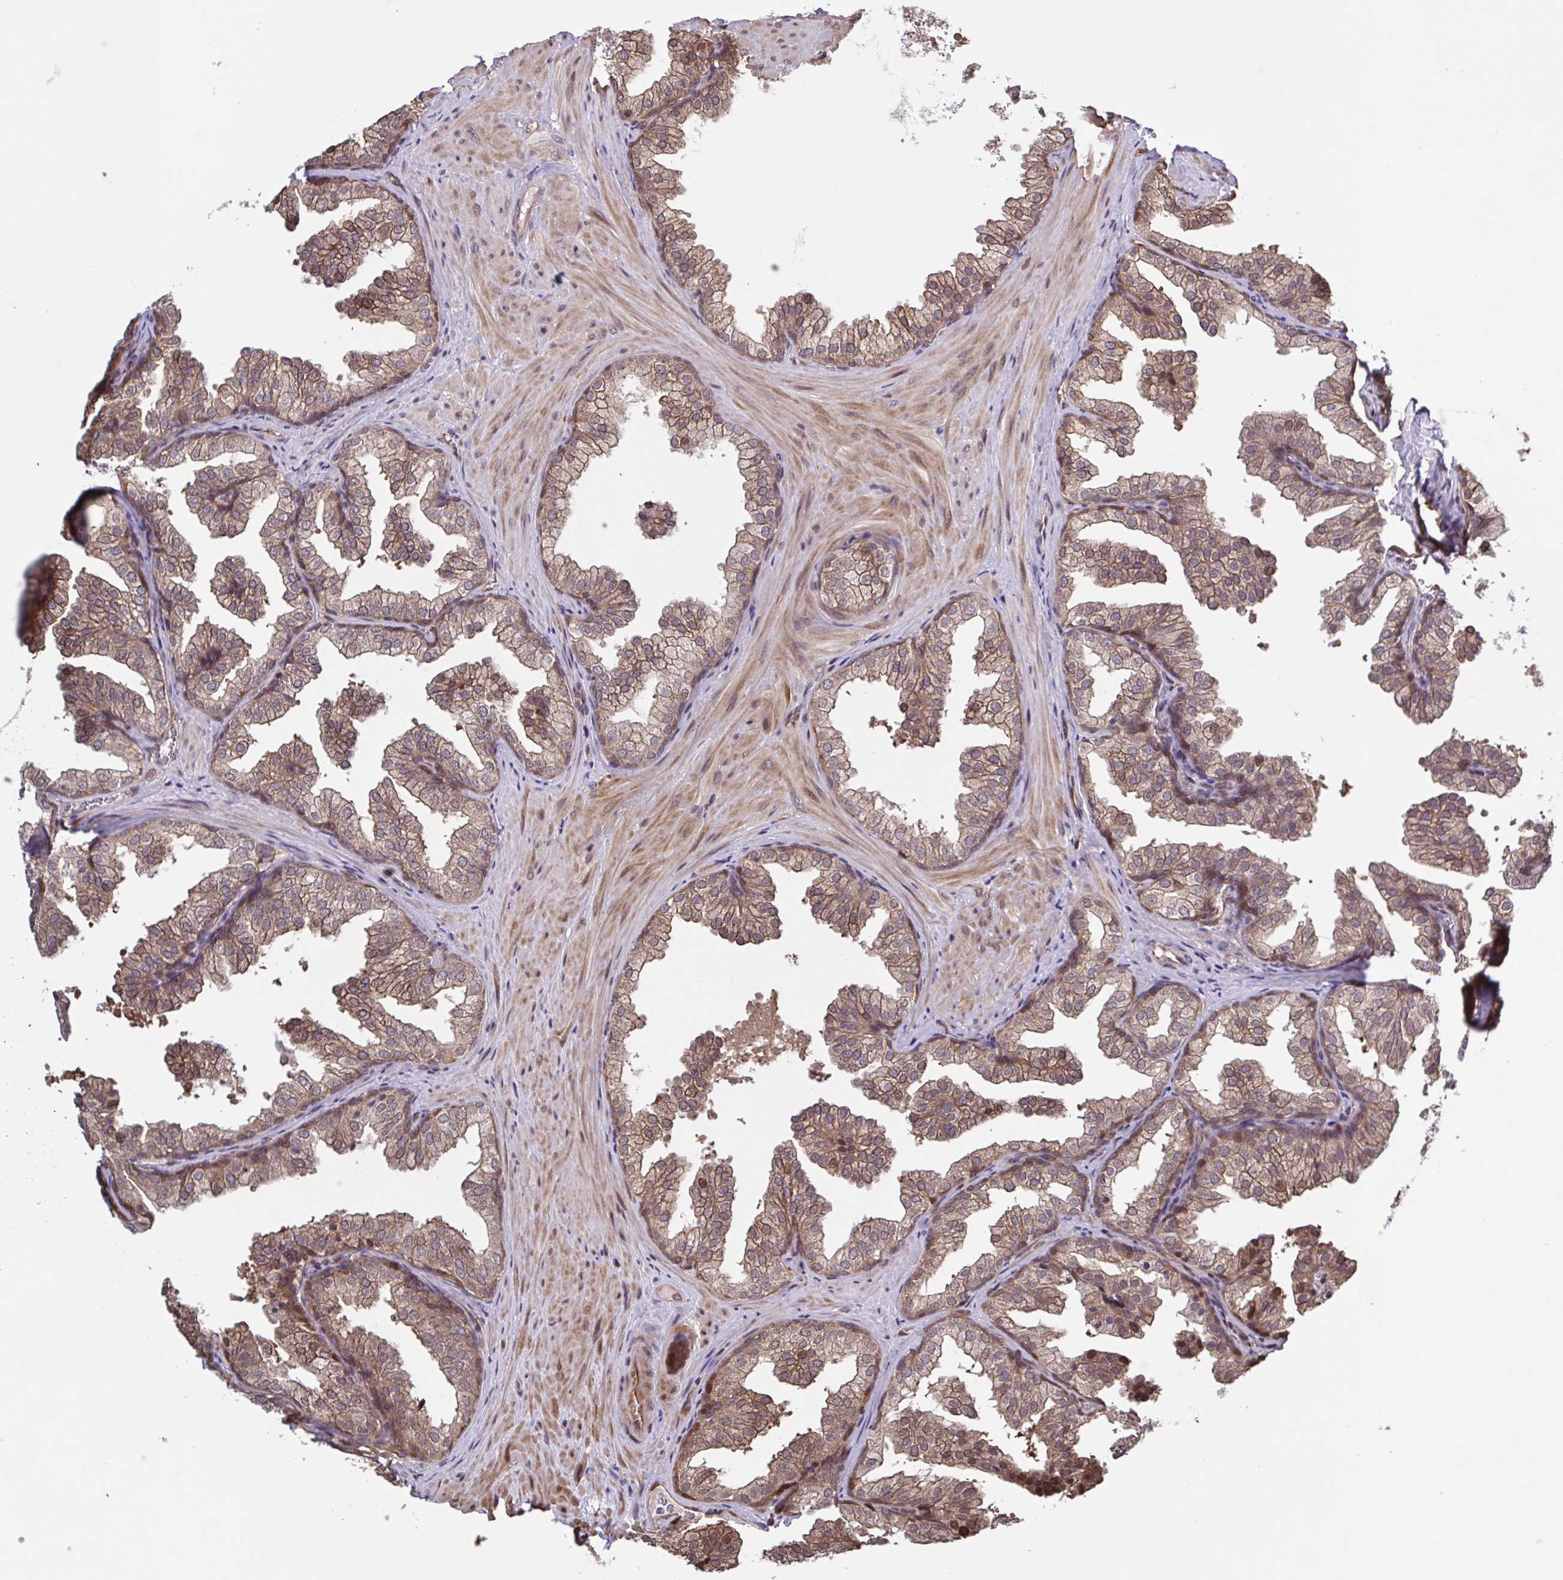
{"staining": {"intensity": "moderate", "quantity": ">75%", "location": "cytoplasmic/membranous"}, "tissue": "prostate", "cell_type": "Glandular cells", "image_type": "normal", "snomed": [{"axis": "morphology", "description": "Normal tissue, NOS"}, {"axis": "topography", "description": "Prostate"}], "caption": "Prostate stained with a brown dye reveals moderate cytoplasmic/membranous positive staining in about >75% of glandular cells.", "gene": "SEC63", "patient": {"sex": "male", "age": 37}}